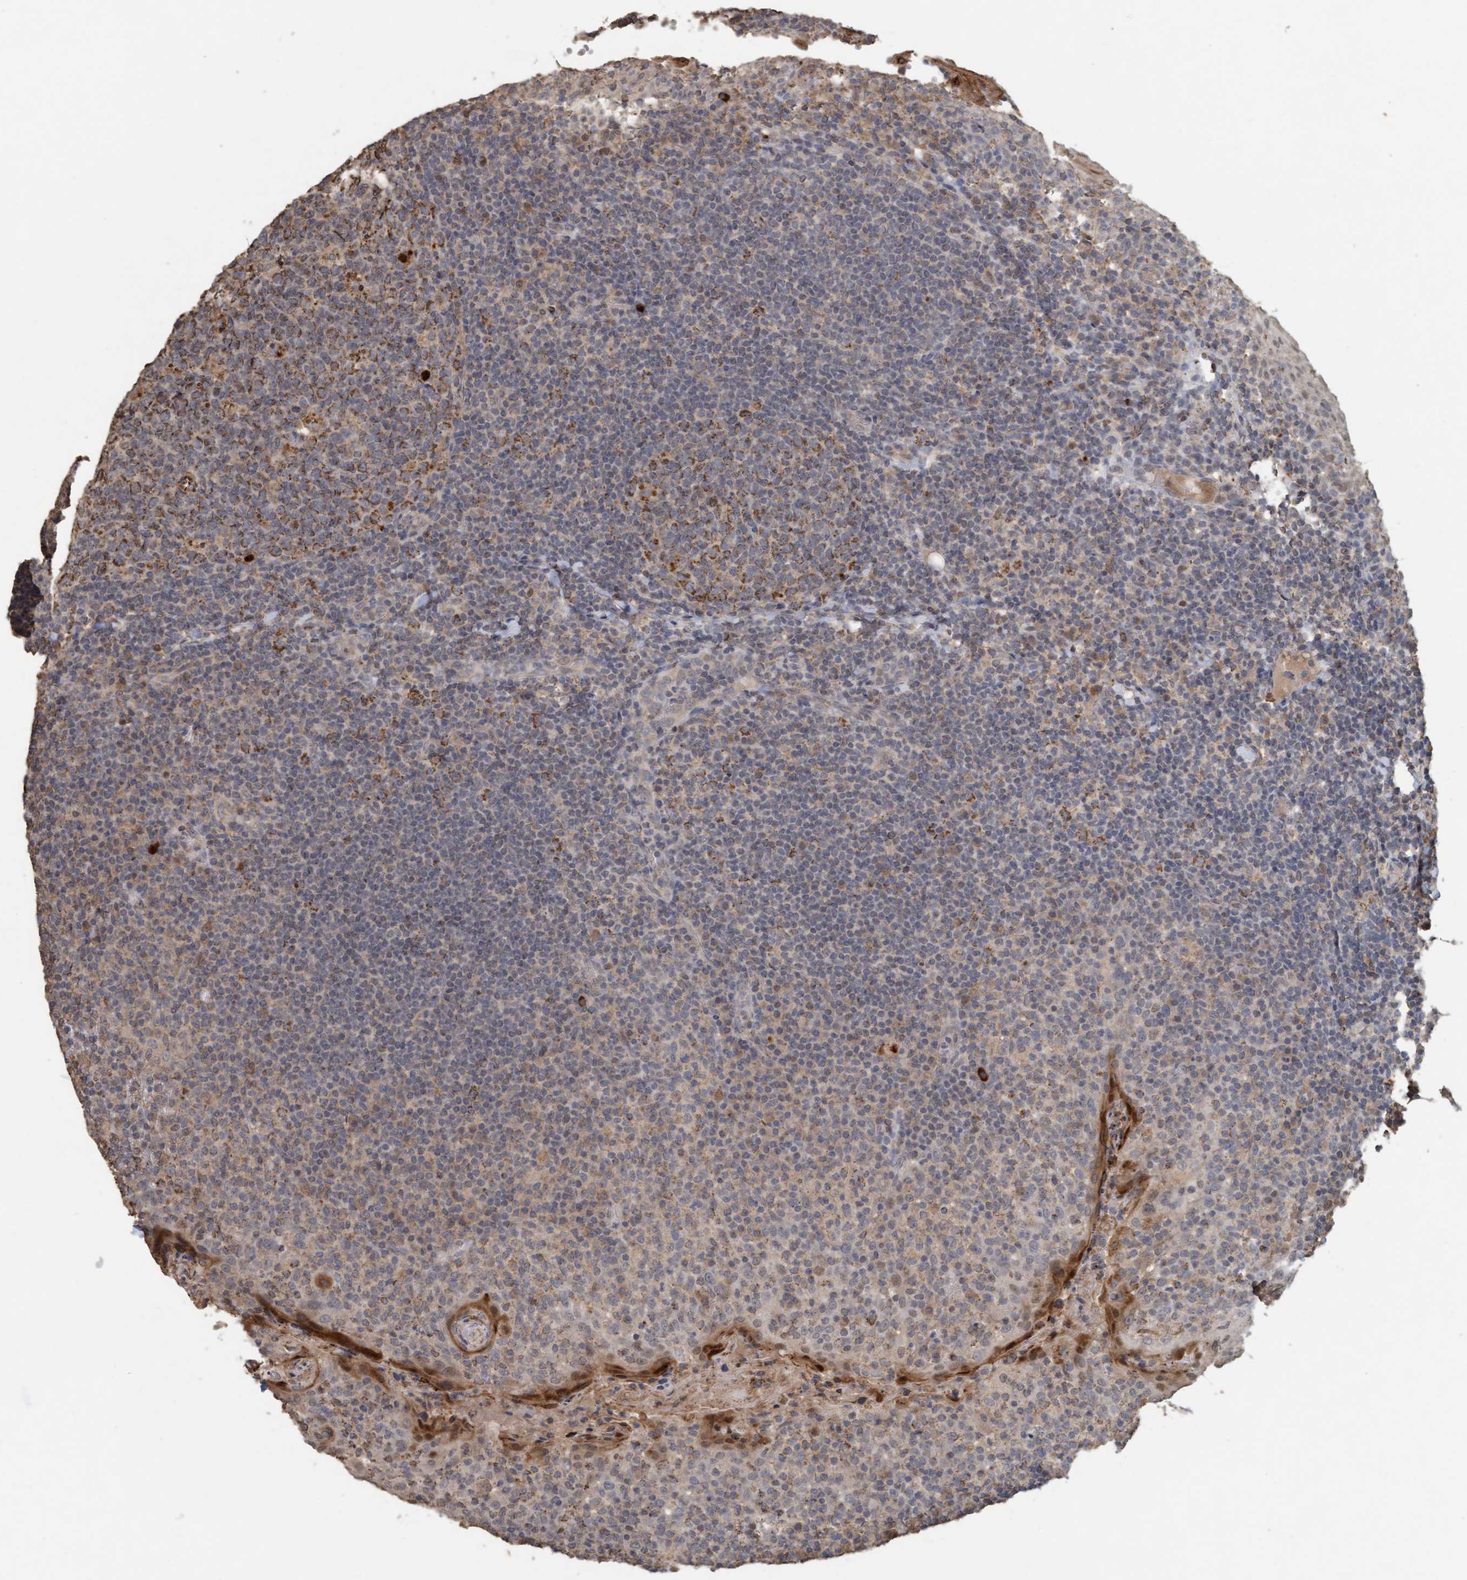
{"staining": {"intensity": "moderate", "quantity": "25%-75%", "location": "cytoplasmic/membranous"}, "tissue": "tonsil", "cell_type": "Germinal center cells", "image_type": "normal", "snomed": [{"axis": "morphology", "description": "Normal tissue, NOS"}, {"axis": "topography", "description": "Tonsil"}], "caption": "Immunohistochemistry (IHC) (DAB (3,3'-diaminobenzidine)) staining of unremarkable human tonsil demonstrates moderate cytoplasmic/membranous protein expression in approximately 25%-75% of germinal center cells. Nuclei are stained in blue.", "gene": "VSIG8", "patient": {"sex": "female", "age": 19}}